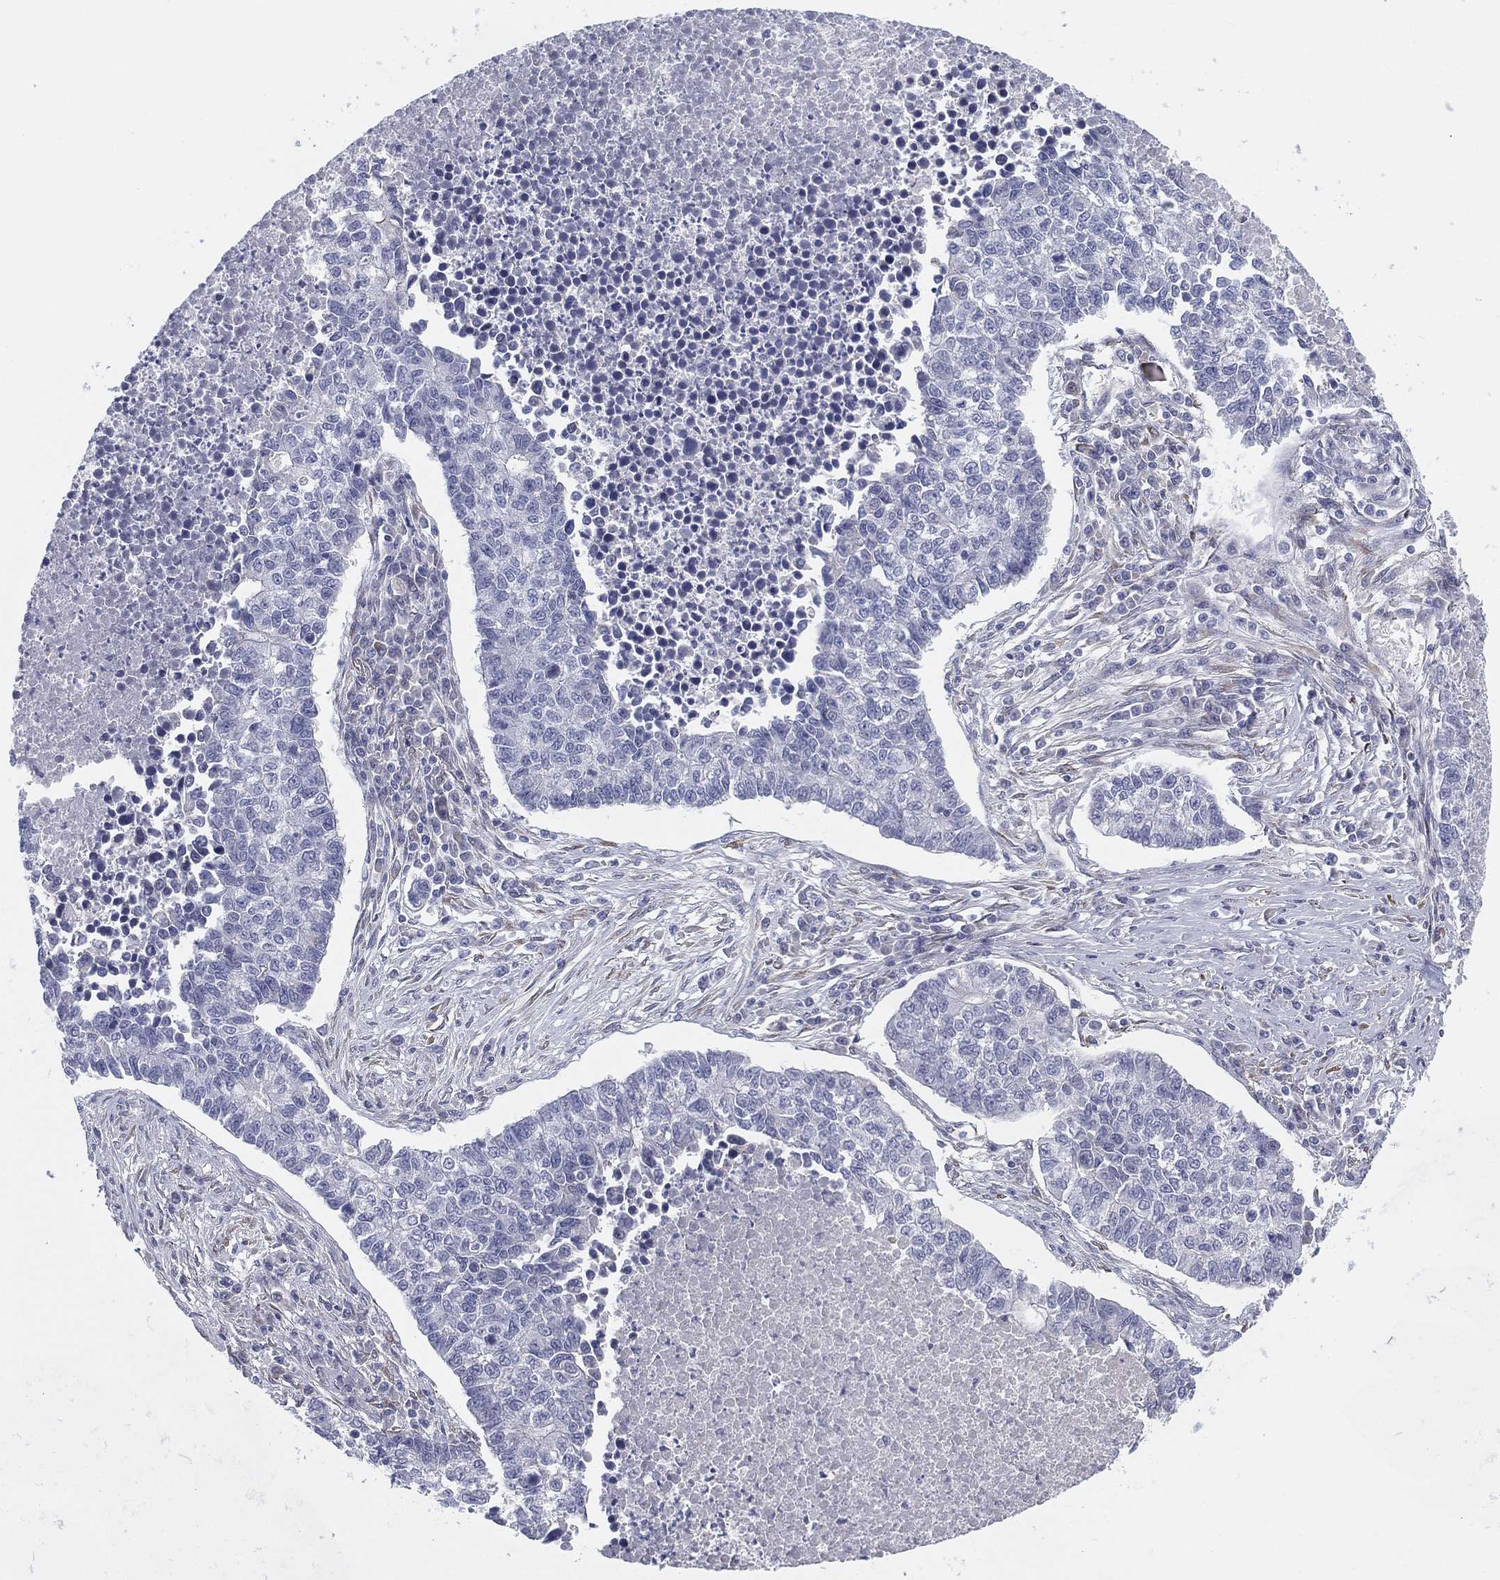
{"staining": {"intensity": "negative", "quantity": "none", "location": "none"}, "tissue": "lung cancer", "cell_type": "Tumor cells", "image_type": "cancer", "snomed": [{"axis": "morphology", "description": "Adenocarcinoma, NOS"}, {"axis": "topography", "description": "Lung"}], "caption": "There is no significant staining in tumor cells of lung adenocarcinoma.", "gene": "MLF1", "patient": {"sex": "male", "age": 57}}